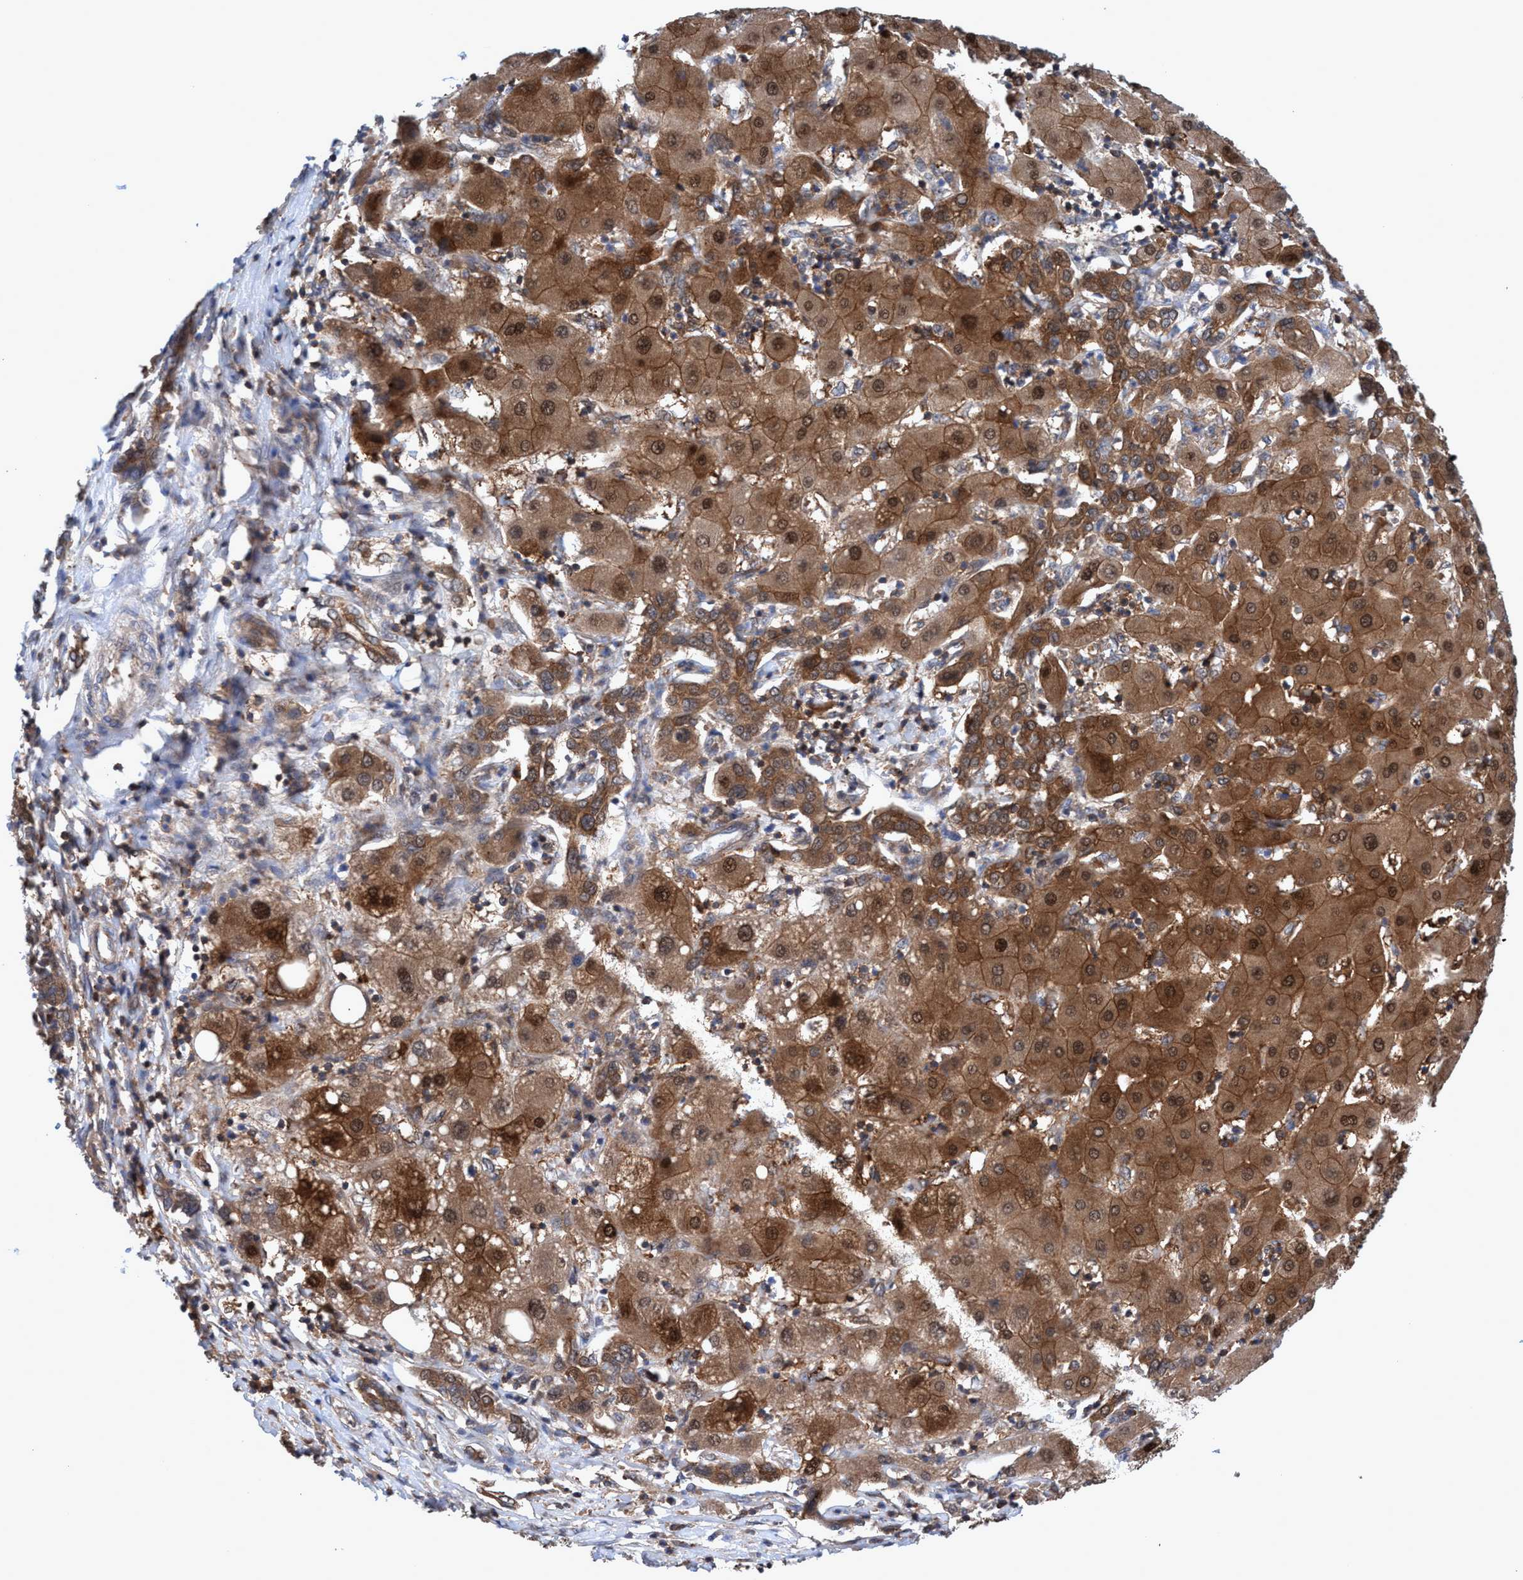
{"staining": {"intensity": "strong", "quantity": ">75%", "location": "cytoplasmic/membranous,nuclear"}, "tissue": "liver cancer", "cell_type": "Tumor cells", "image_type": "cancer", "snomed": [{"axis": "morphology", "description": "Carcinoma, Hepatocellular, NOS"}, {"axis": "topography", "description": "Liver"}], "caption": "Human liver cancer stained with a protein marker displays strong staining in tumor cells.", "gene": "GLOD4", "patient": {"sex": "male", "age": 65}}